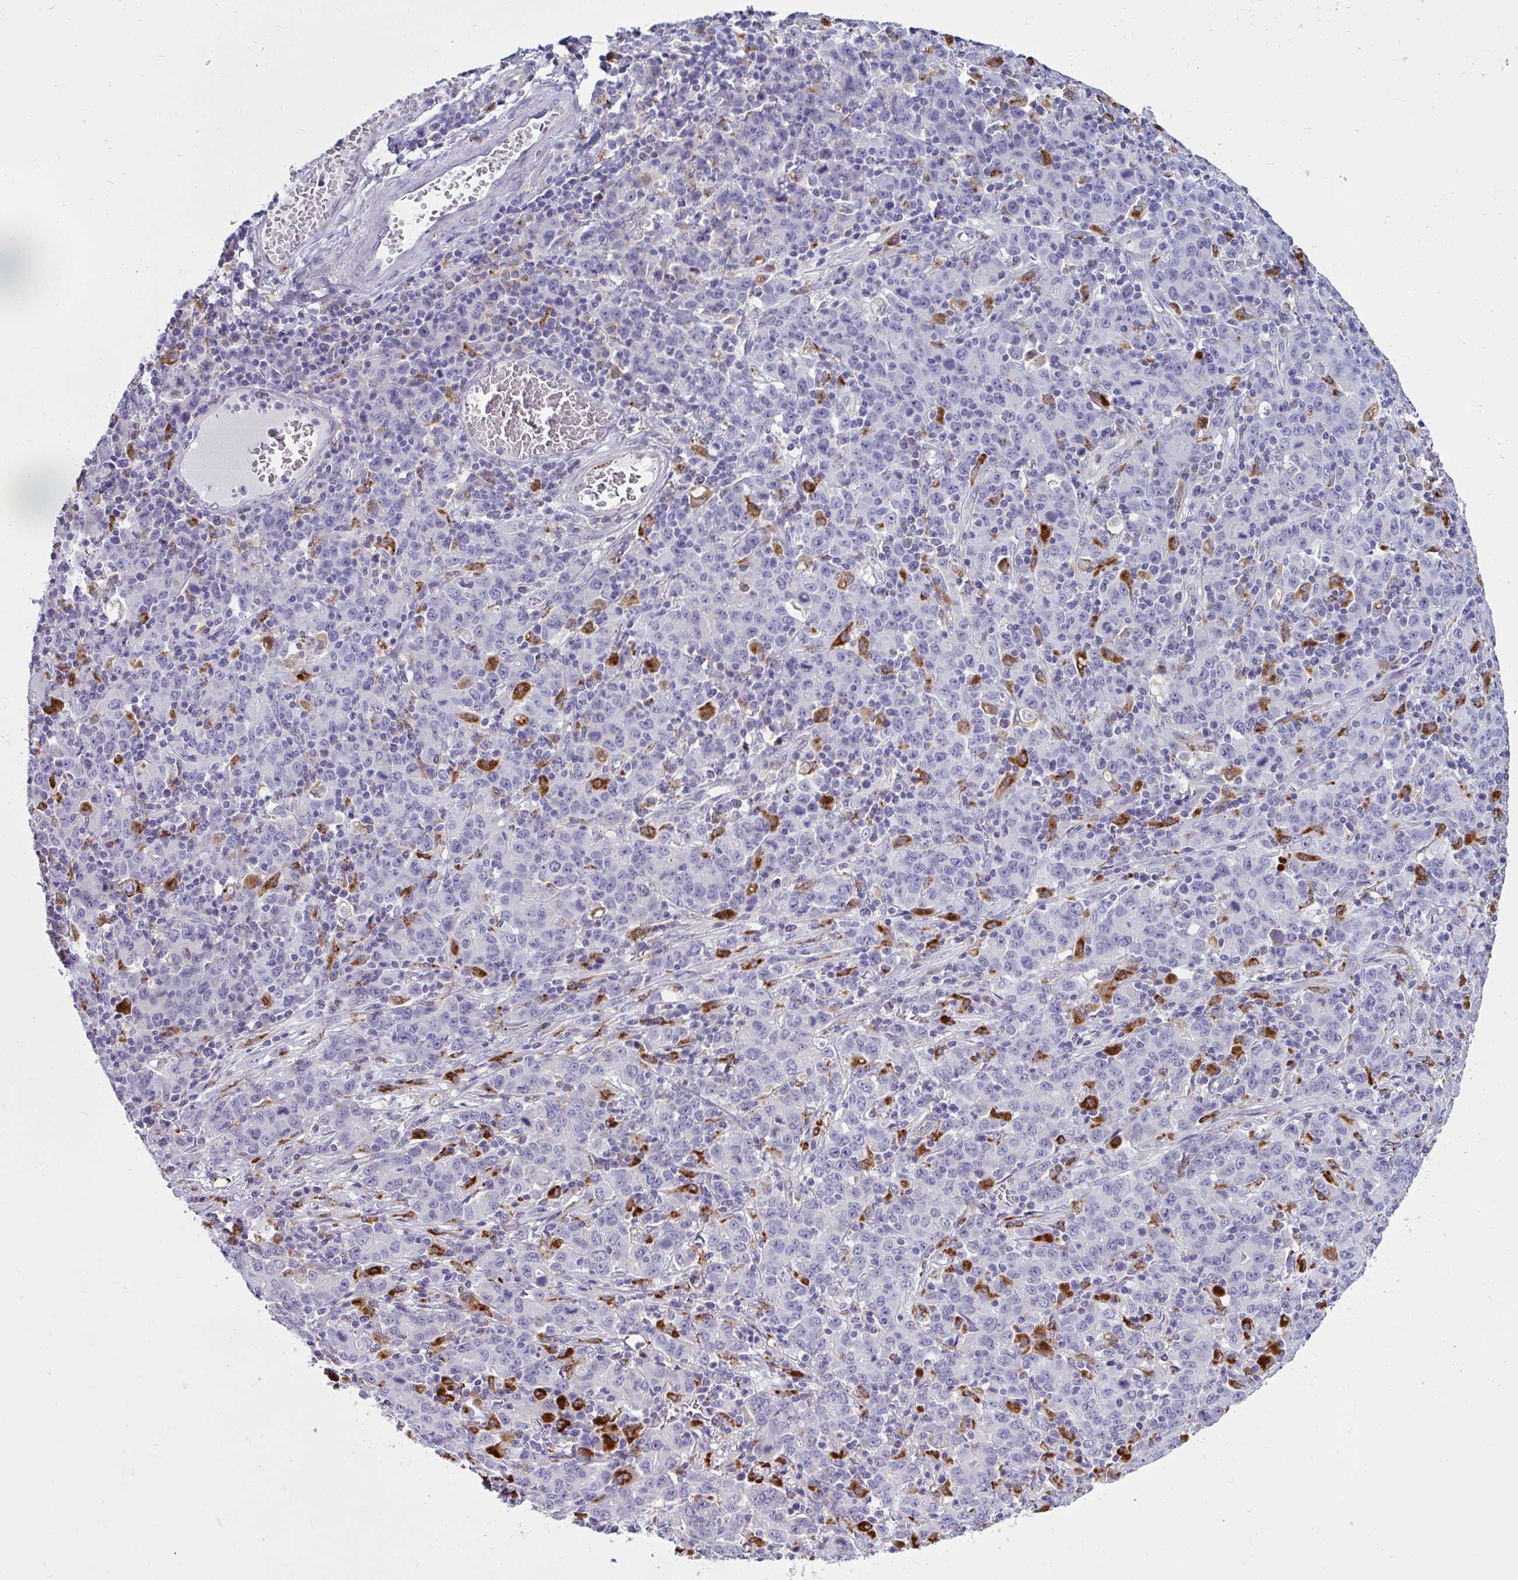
{"staining": {"intensity": "negative", "quantity": "none", "location": "none"}, "tissue": "stomach cancer", "cell_type": "Tumor cells", "image_type": "cancer", "snomed": [{"axis": "morphology", "description": "Adenocarcinoma, NOS"}, {"axis": "topography", "description": "Stomach, upper"}], "caption": "Tumor cells show no significant expression in stomach cancer.", "gene": "CTSZ", "patient": {"sex": "male", "age": 69}}